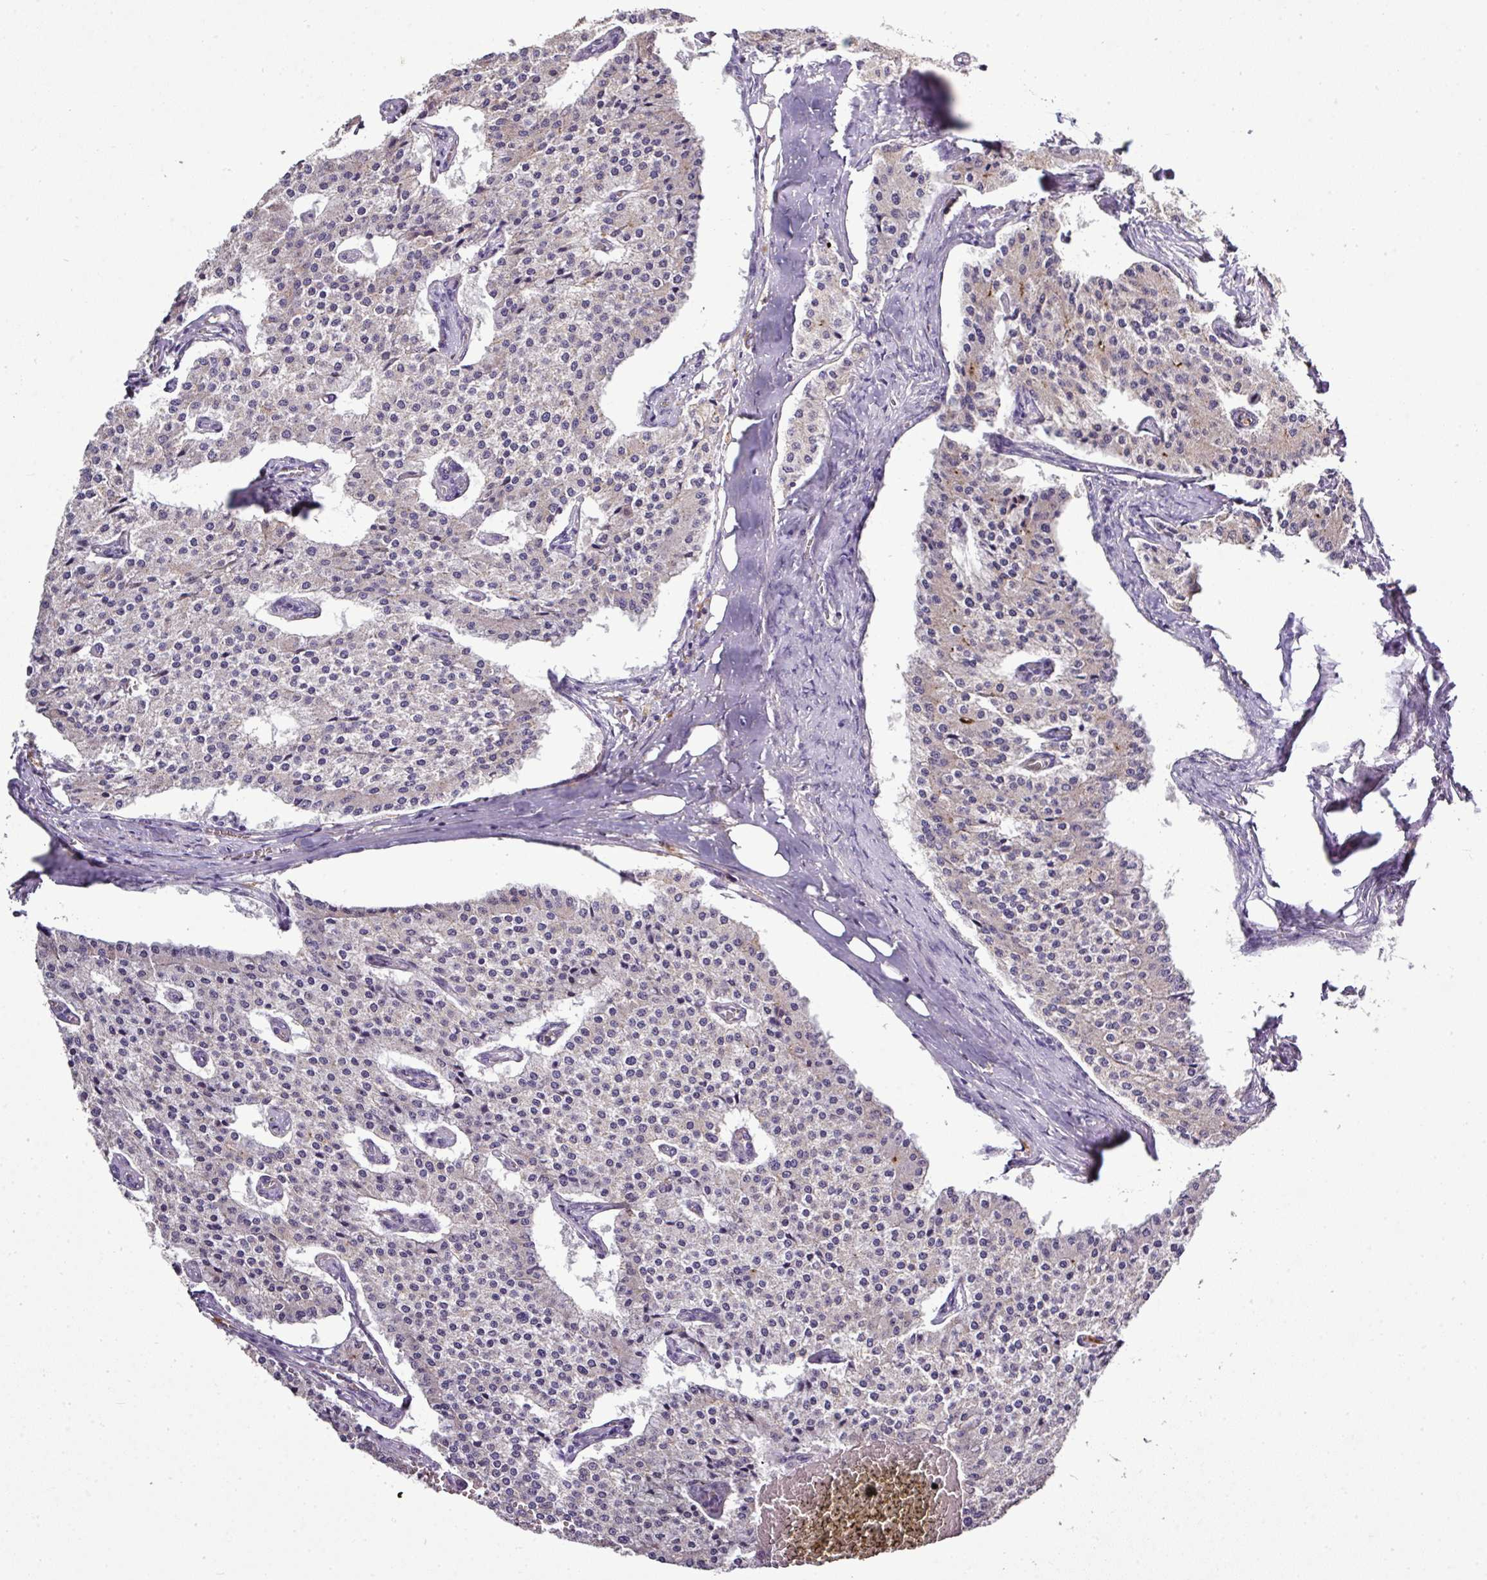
{"staining": {"intensity": "negative", "quantity": "none", "location": "none"}, "tissue": "carcinoid", "cell_type": "Tumor cells", "image_type": "cancer", "snomed": [{"axis": "morphology", "description": "Carcinoid, malignant, NOS"}, {"axis": "topography", "description": "Colon"}], "caption": "Tumor cells show no significant expression in carcinoid. (Brightfield microscopy of DAB (3,3'-diaminobenzidine) immunohistochemistry (IHC) at high magnification).", "gene": "CAB39L", "patient": {"sex": "female", "age": 52}}